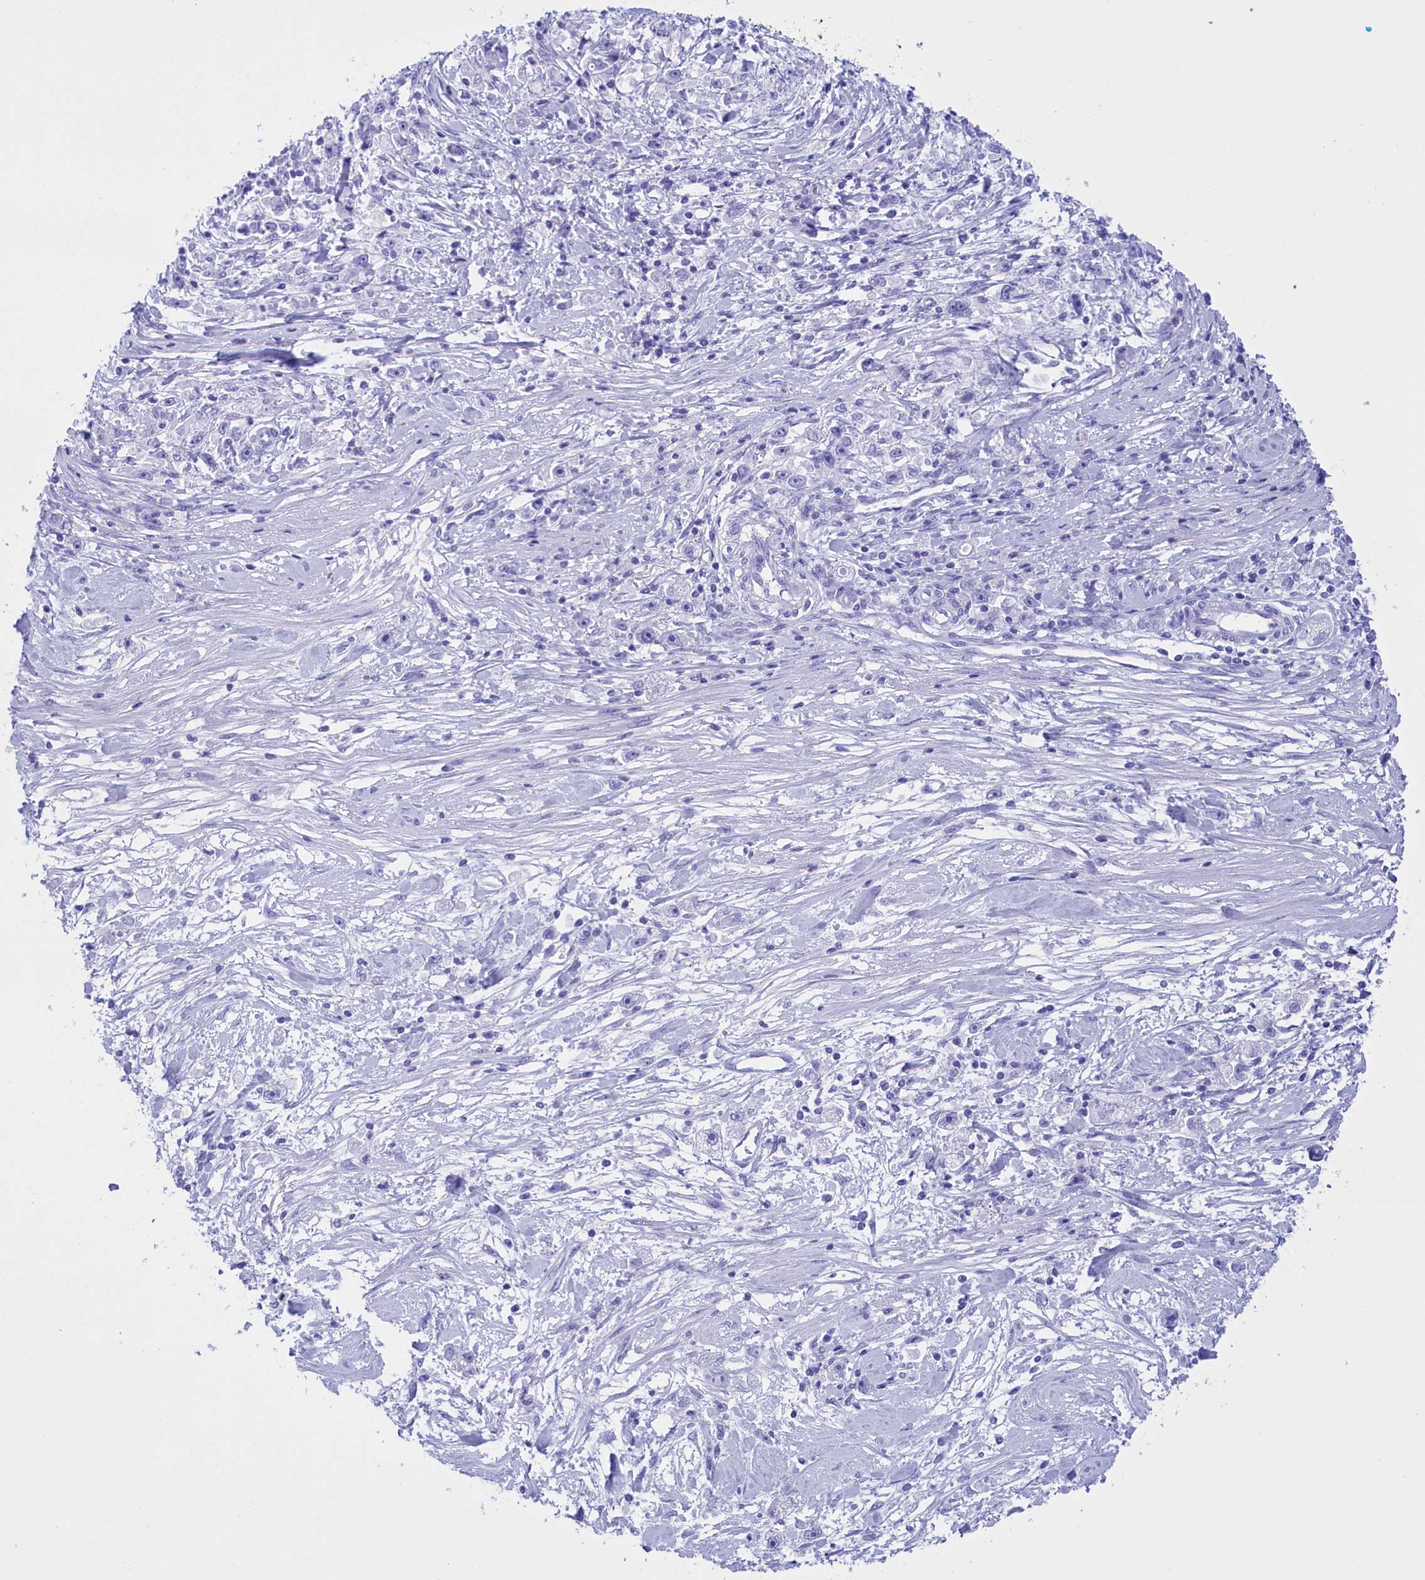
{"staining": {"intensity": "negative", "quantity": "none", "location": "none"}, "tissue": "stomach cancer", "cell_type": "Tumor cells", "image_type": "cancer", "snomed": [{"axis": "morphology", "description": "Adenocarcinoma, NOS"}, {"axis": "topography", "description": "Stomach"}], "caption": "Tumor cells show no significant protein expression in stomach cancer.", "gene": "BRI3", "patient": {"sex": "female", "age": 59}}